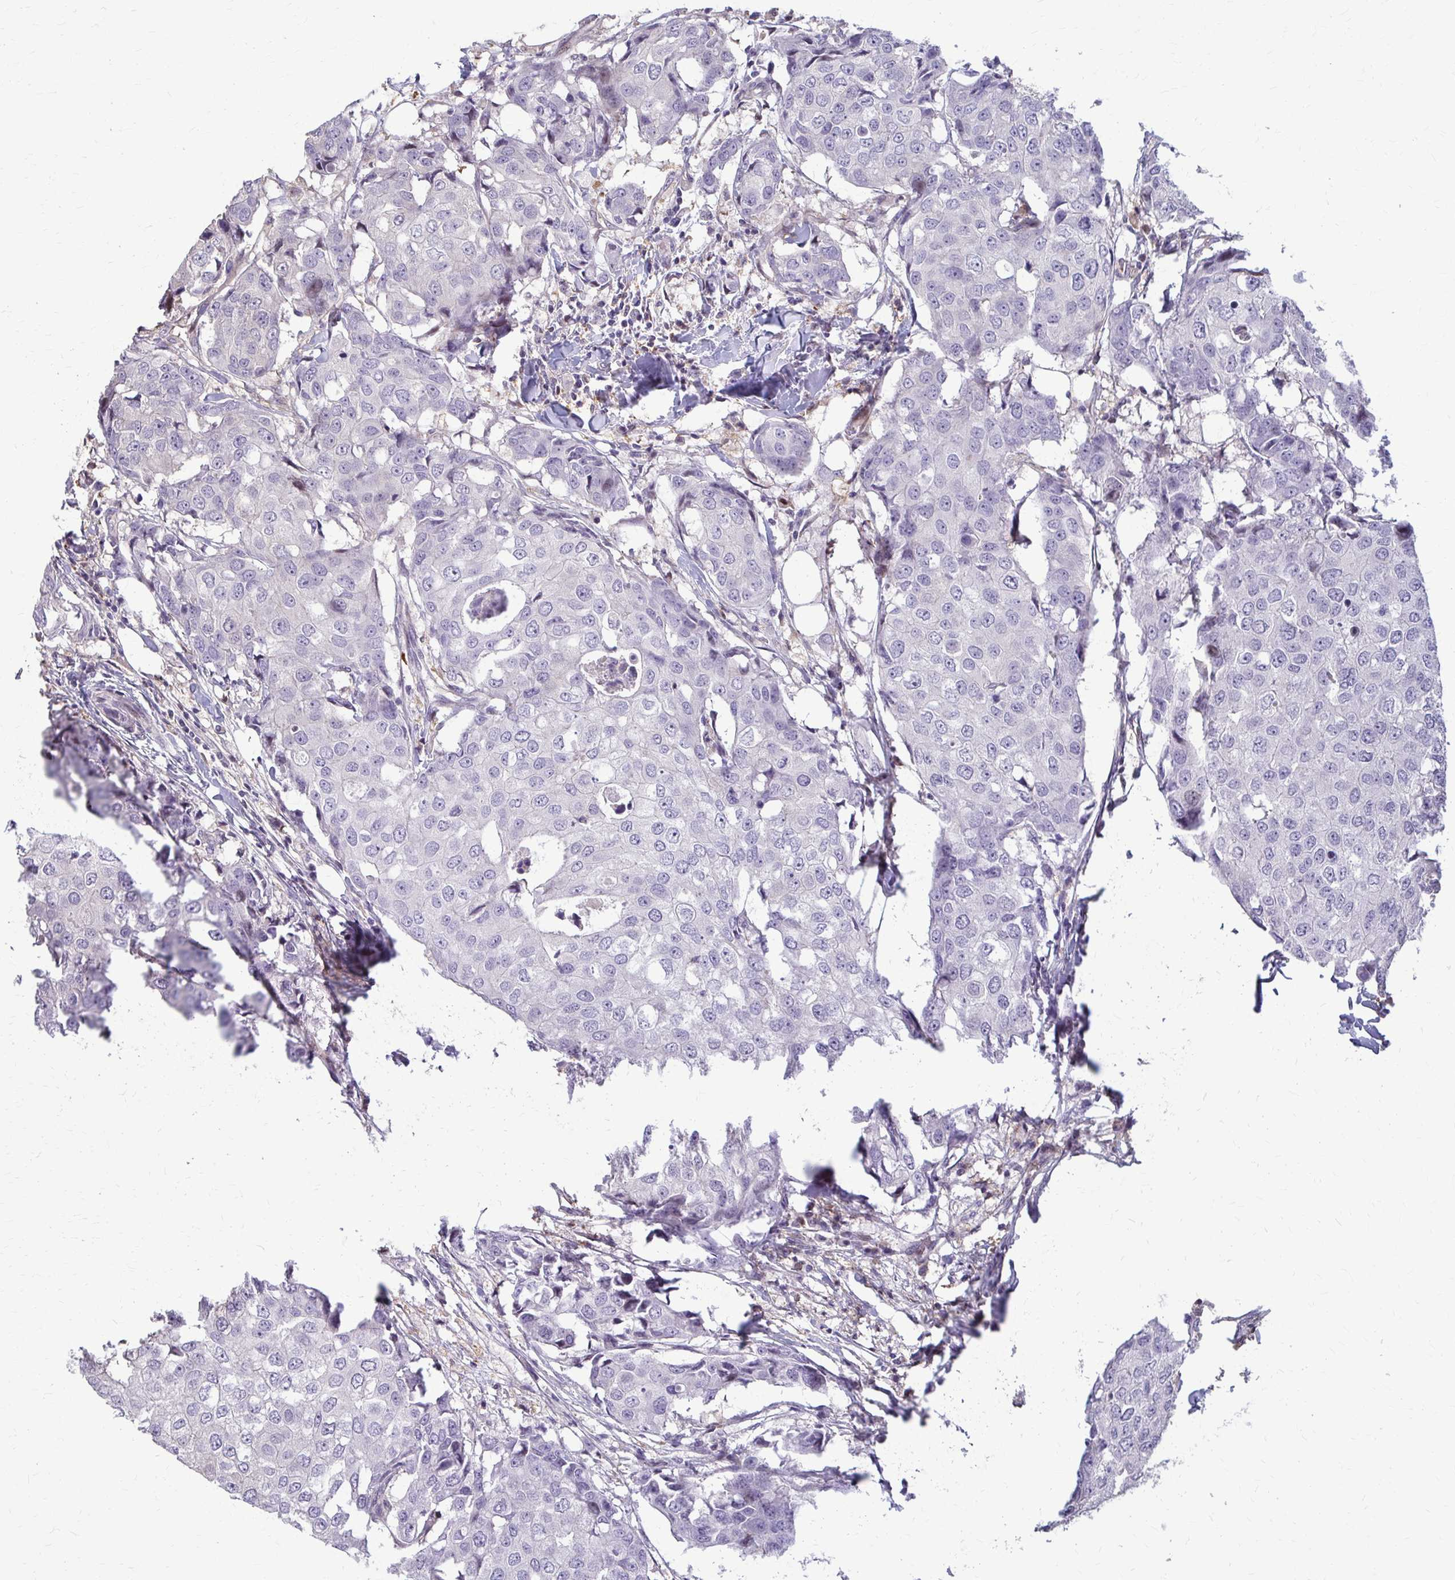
{"staining": {"intensity": "negative", "quantity": "none", "location": "none"}, "tissue": "breast cancer", "cell_type": "Tumor cells", "image_type": "cancer", "snomed": [{"axis": "morphology", "description": "Duct carcinoma"}, {"axis": "topography", "description": "Breast"}], "caption": "Tumor cells show no significant staining in breast intraductal carcinoma. (DAB immunohistochemistry with hematoxylin counter stain).", "gene": "ZNF34", "patient": {"sex": "female", "age": 27}}